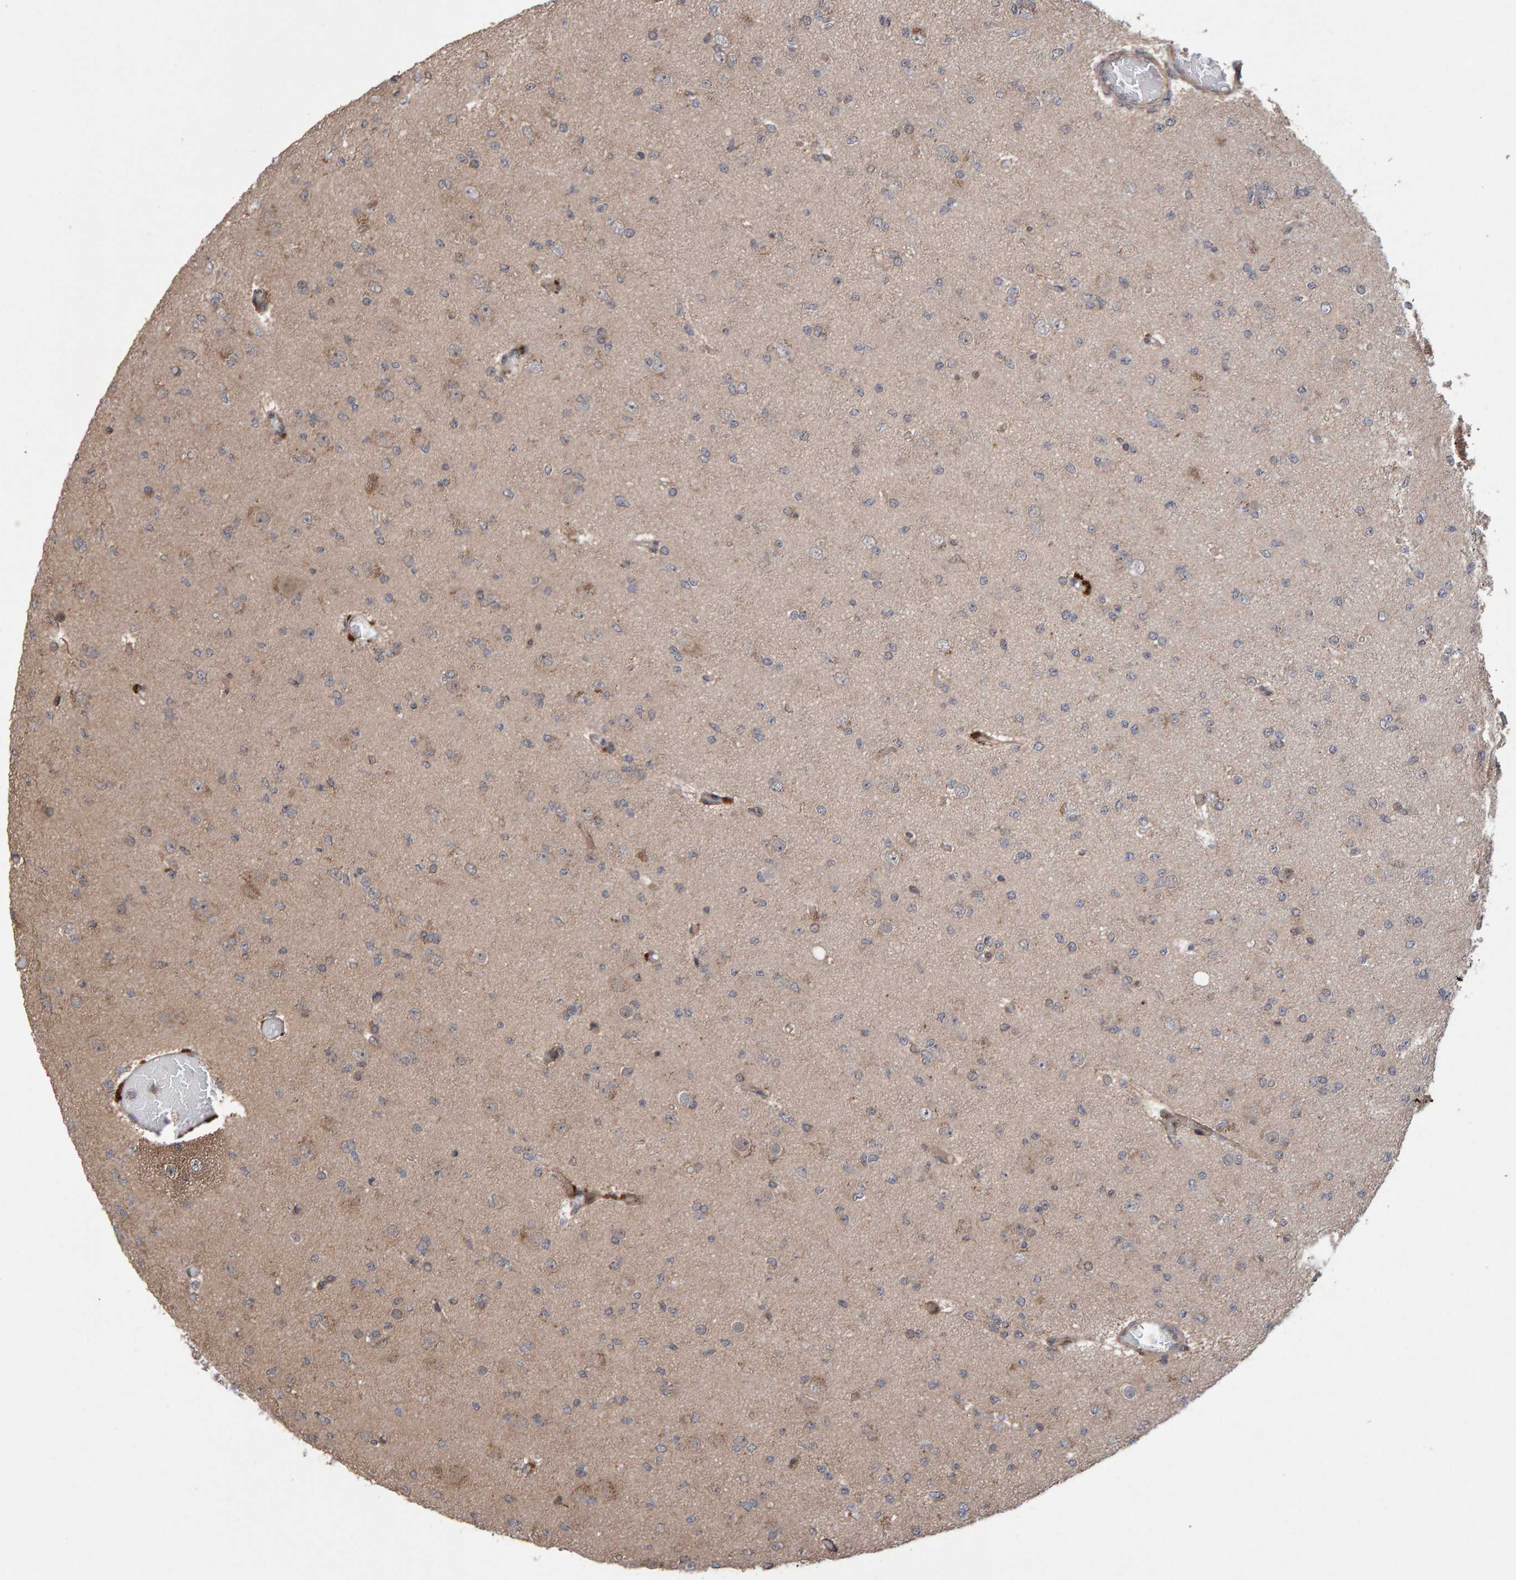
{"staining": {"intensity": "weak", "quantity": "25%-75%", "location": "cytoplasmic/membranous"}, "tissue": "glioma", "cell_type": "Tumor cells", "image_type": "cancer", "snomed": [{"axis": "morphology", "description": "Glioma, malignant, Low grade"}, {"axis": "topography", "description": "Brain"}], "caption": "Protein staining of glioma tissue demonstrates weak cytoplasmic/membranous positivity in approximately 25%-75% of tumor cells. Using DAB (brown) and hematoxylin (blue) stains, captured at high magnification using brightfield microscopy.", "gene": "PECR", "patient": {"sex": "female", "age": 22}}